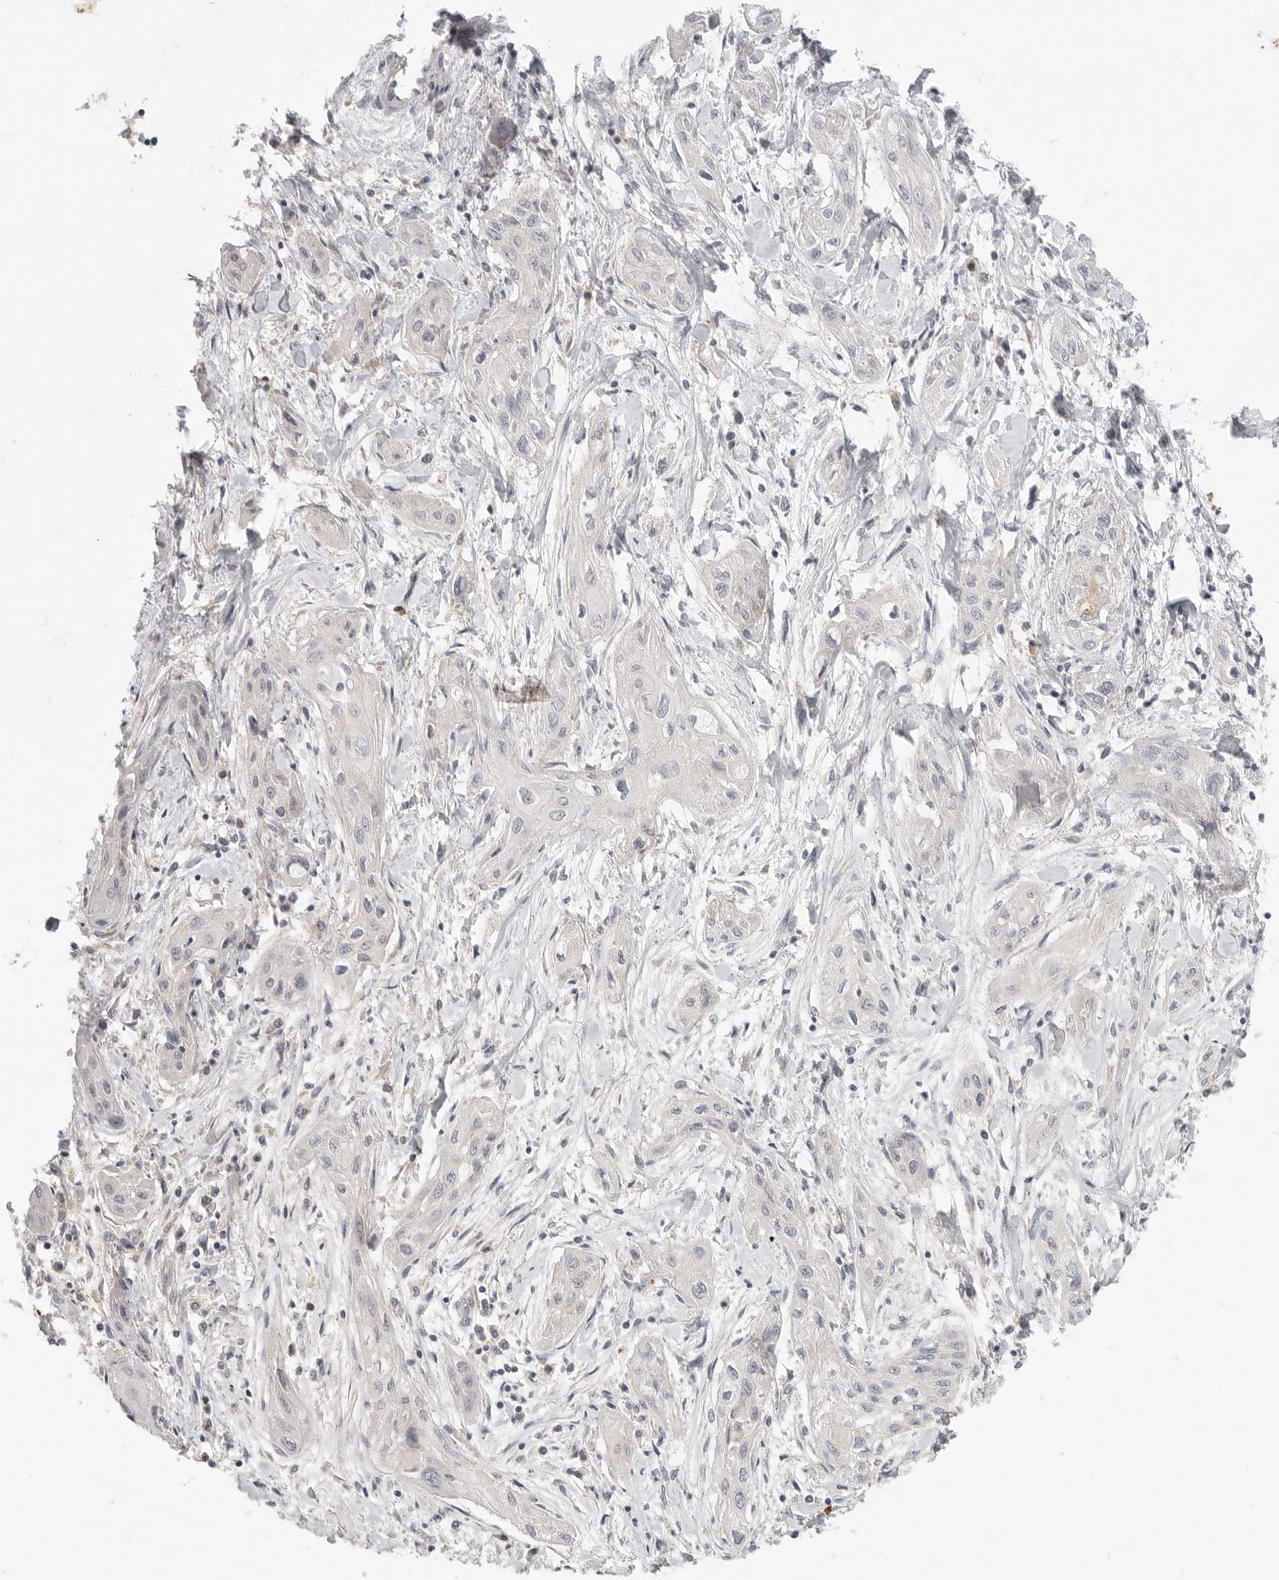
{"staining": {"intensity": "negative", "quantity": "none", "location": "none"}, "tissue": "lung cancer", "cell_type": "Tumor cells", "image_type": "cancer", "snomed": [{"axis": "morphology", "description": "Squamous cell carcinoma, NOS"}, {"axis": "topography", "description": "Lung"}], "caption": "Immunohistochemical staining of human lung squamous cell carcinoma displays no significant positivity in tumor cells.", "gene": "SLC25A36", "patient": {"sex": "female", "age": 47}}